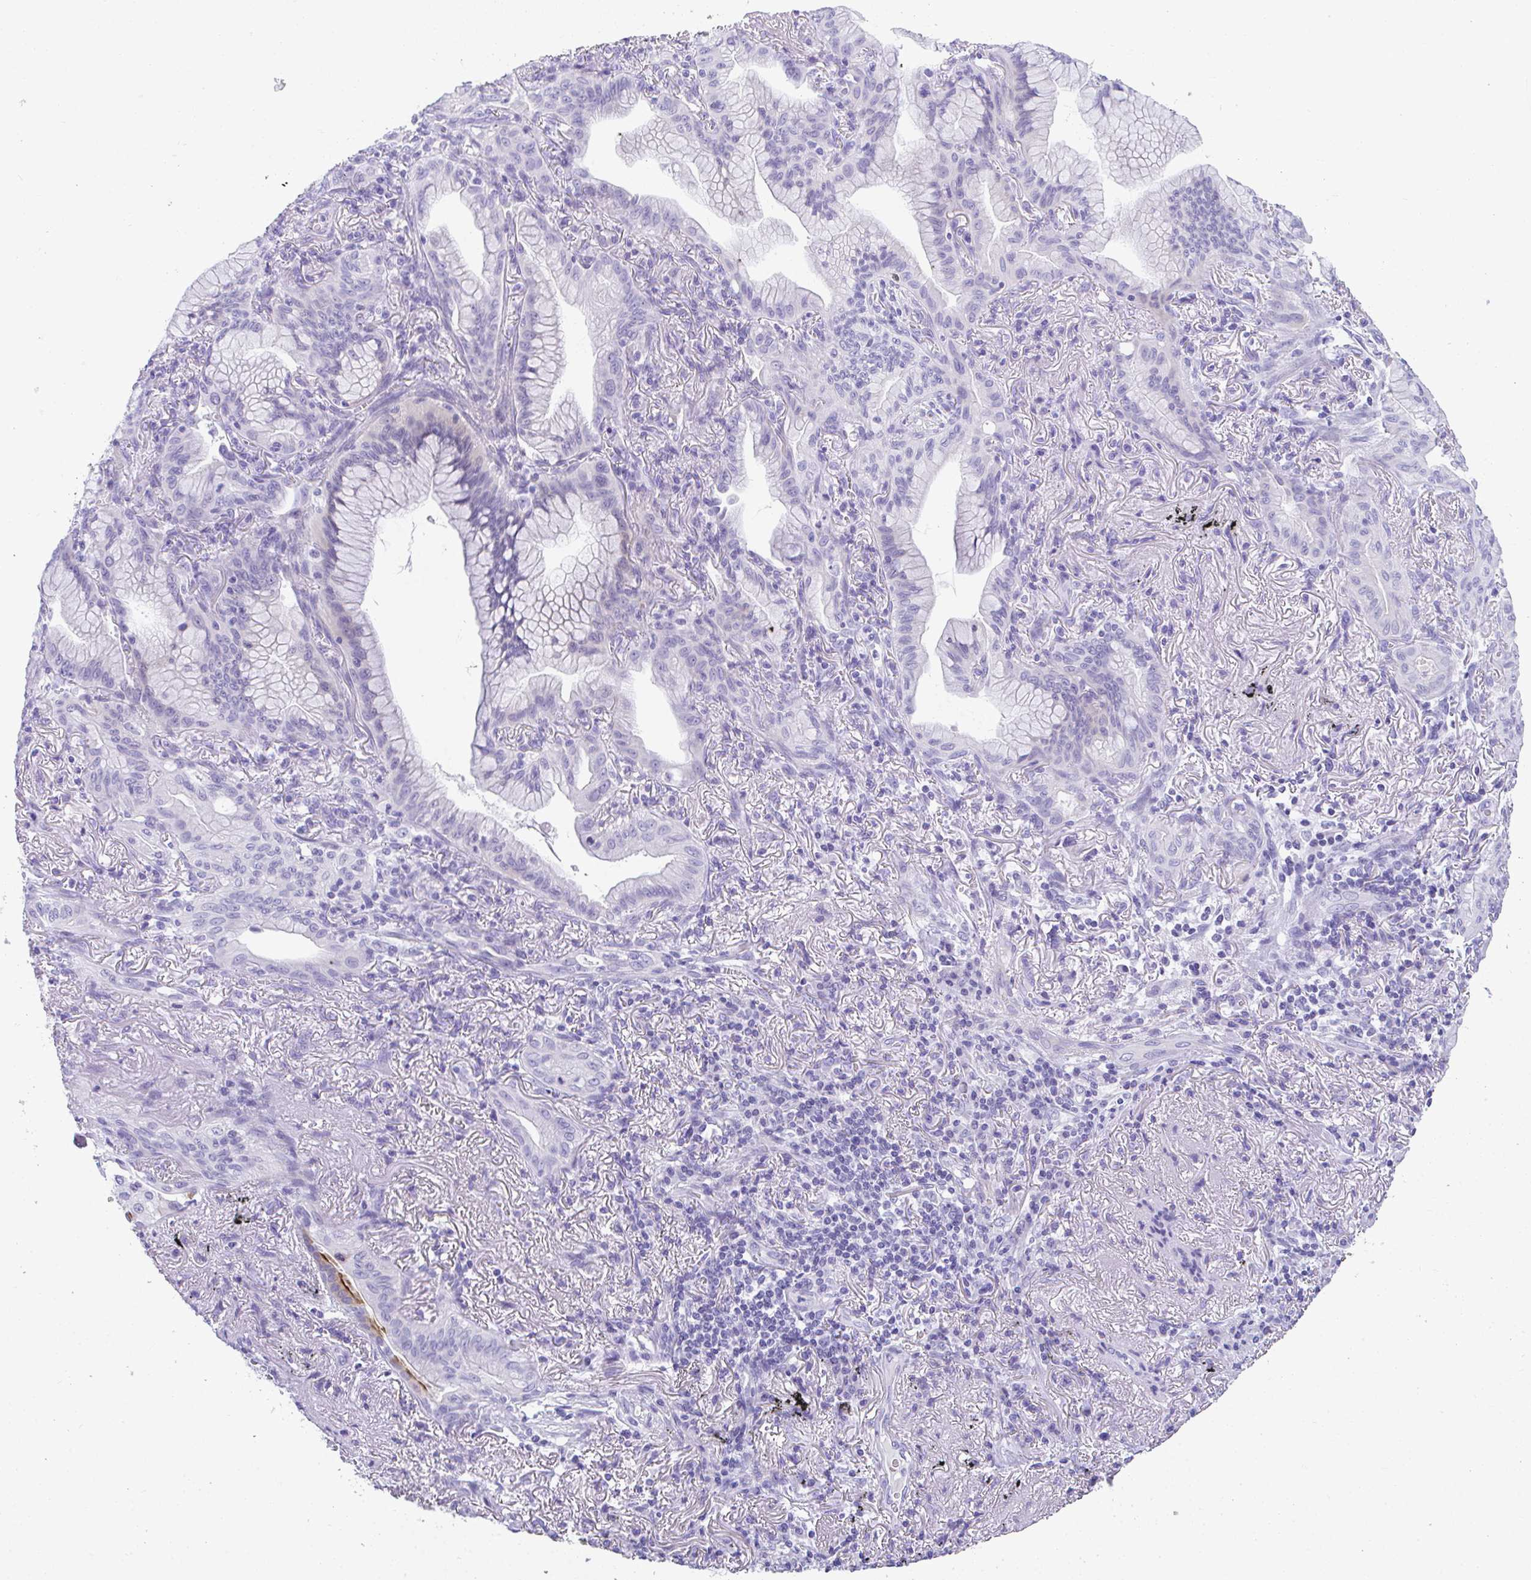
{"staining": {"intensity": "negative", "quantity": "none", "location": "none"}, "tissue": "lung cancer", "cell_type": "Tumor cells", "image_type": "cancer", "snomed": [{"axis": "morphology", "description": "Adenocarcinoma, NOS"}, {"axis": "topography", "description": "Lung"}], "caption": "Immunohistochemistry (IHC) histopathology image of neoplastic tissue: human adenocarcinoma (lung) stained with DAB (3,3'-diaminobenzidine) shows no significant protein staining in tumor cells. The staining is performed using DAB (3,3'-diaminobenzidine) brown chromogen with nuclei counter-stained in using hematoxylin.", "gene": "TTC30B", "patient": {"sex": "male", "age": 77}}